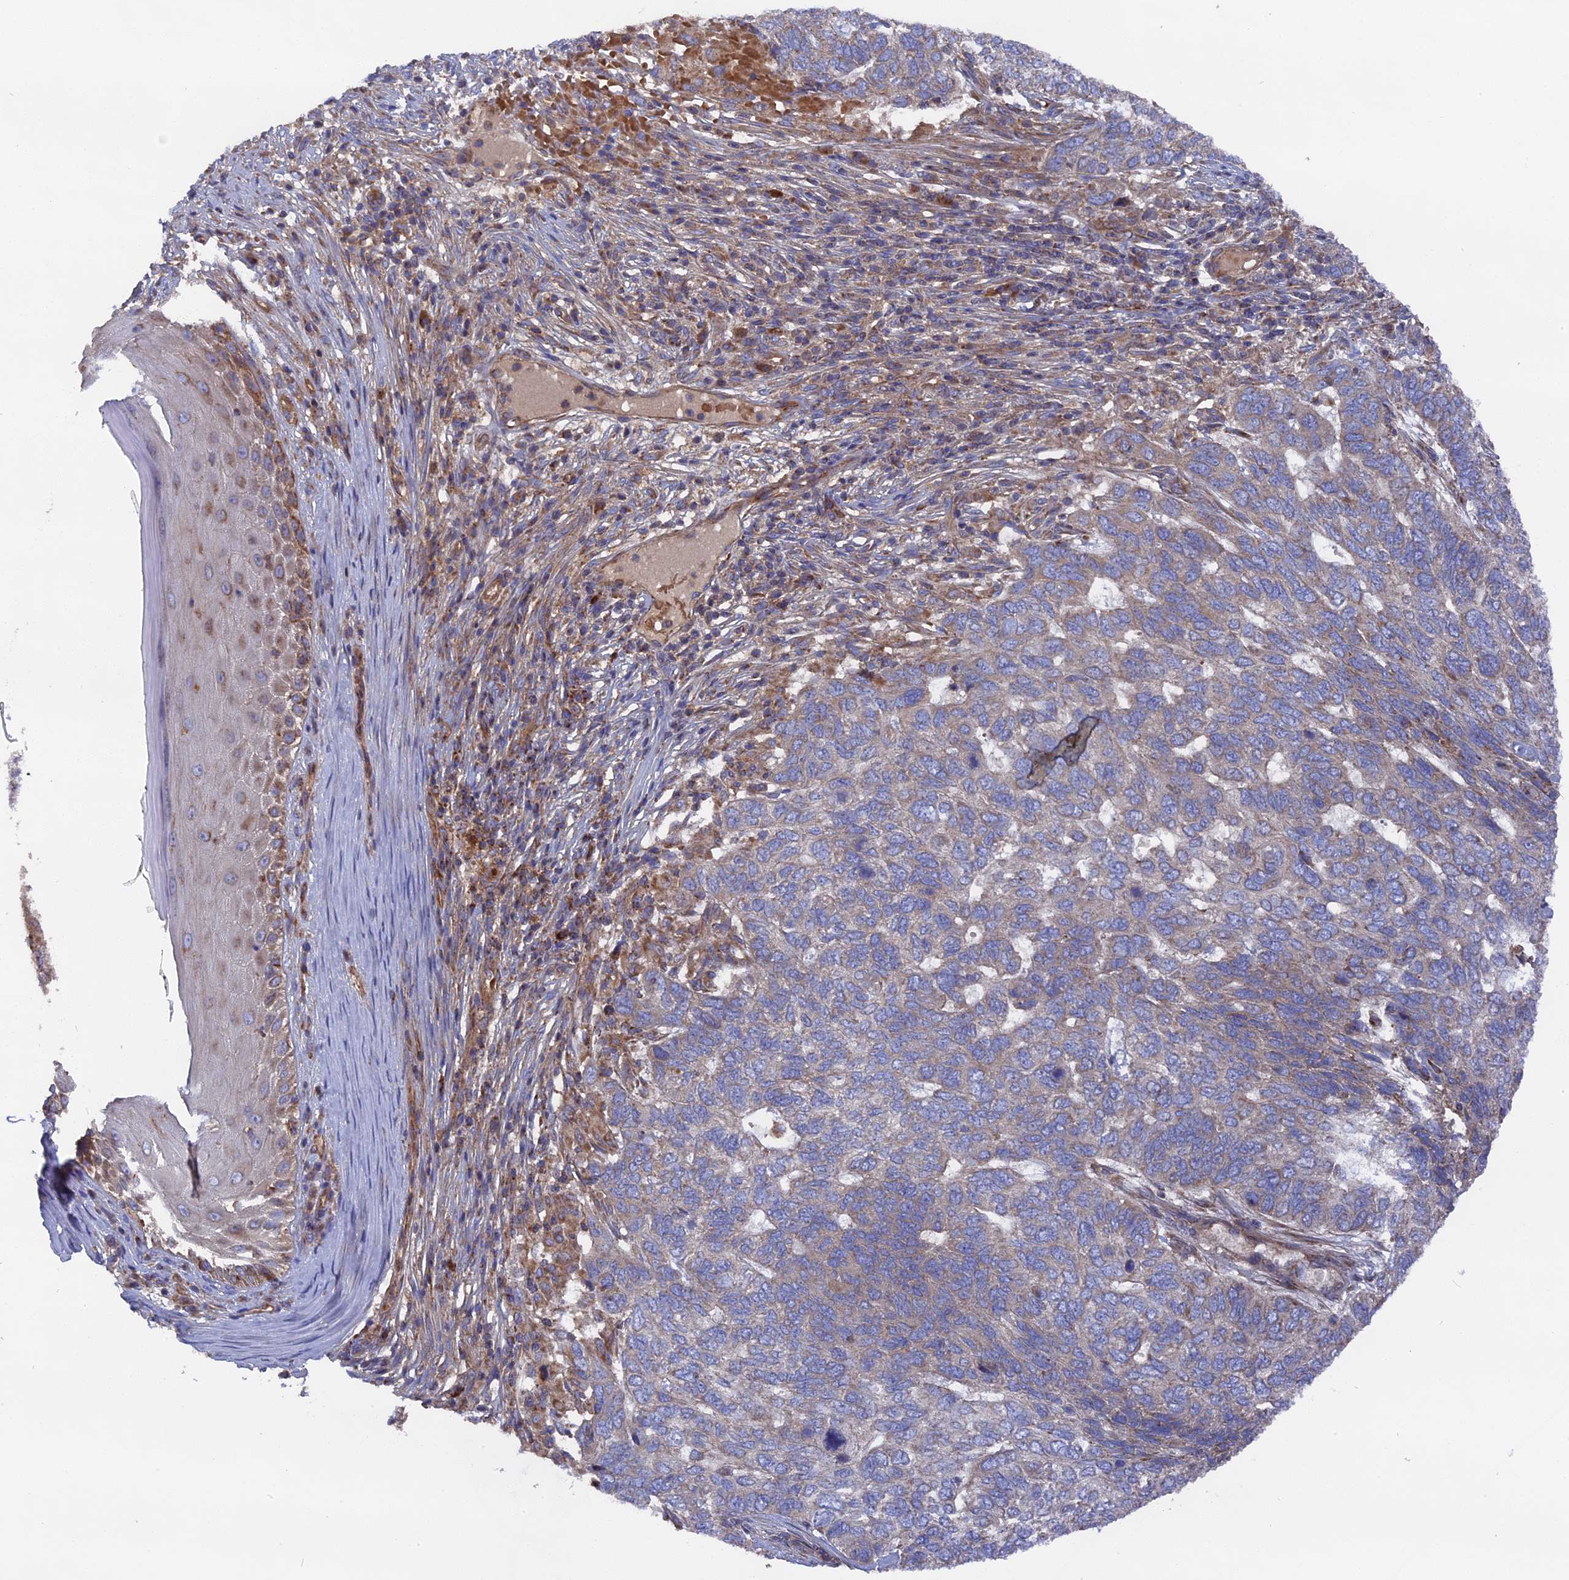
{"staining": {"intensity": "negative", "quantity": "none", "location": "none"}, "tissue": "skin cancer", "cell_type": "Tumor cells", "image_type": "cancer", "snomed": [{"axis": "morphology", "description": "Basal cell carcinoma"}, {"axis": "topography", "description": "Skin"}], "caption": "High magnification brightfield microscopy of basal cell carcinoma (skin) stained with DAB (brown) and counterstained with hematoxylin (blue): tumor cells show no significant expression.", "gene": "TELO2", "patient": {"sex": "female", "age": 65}}